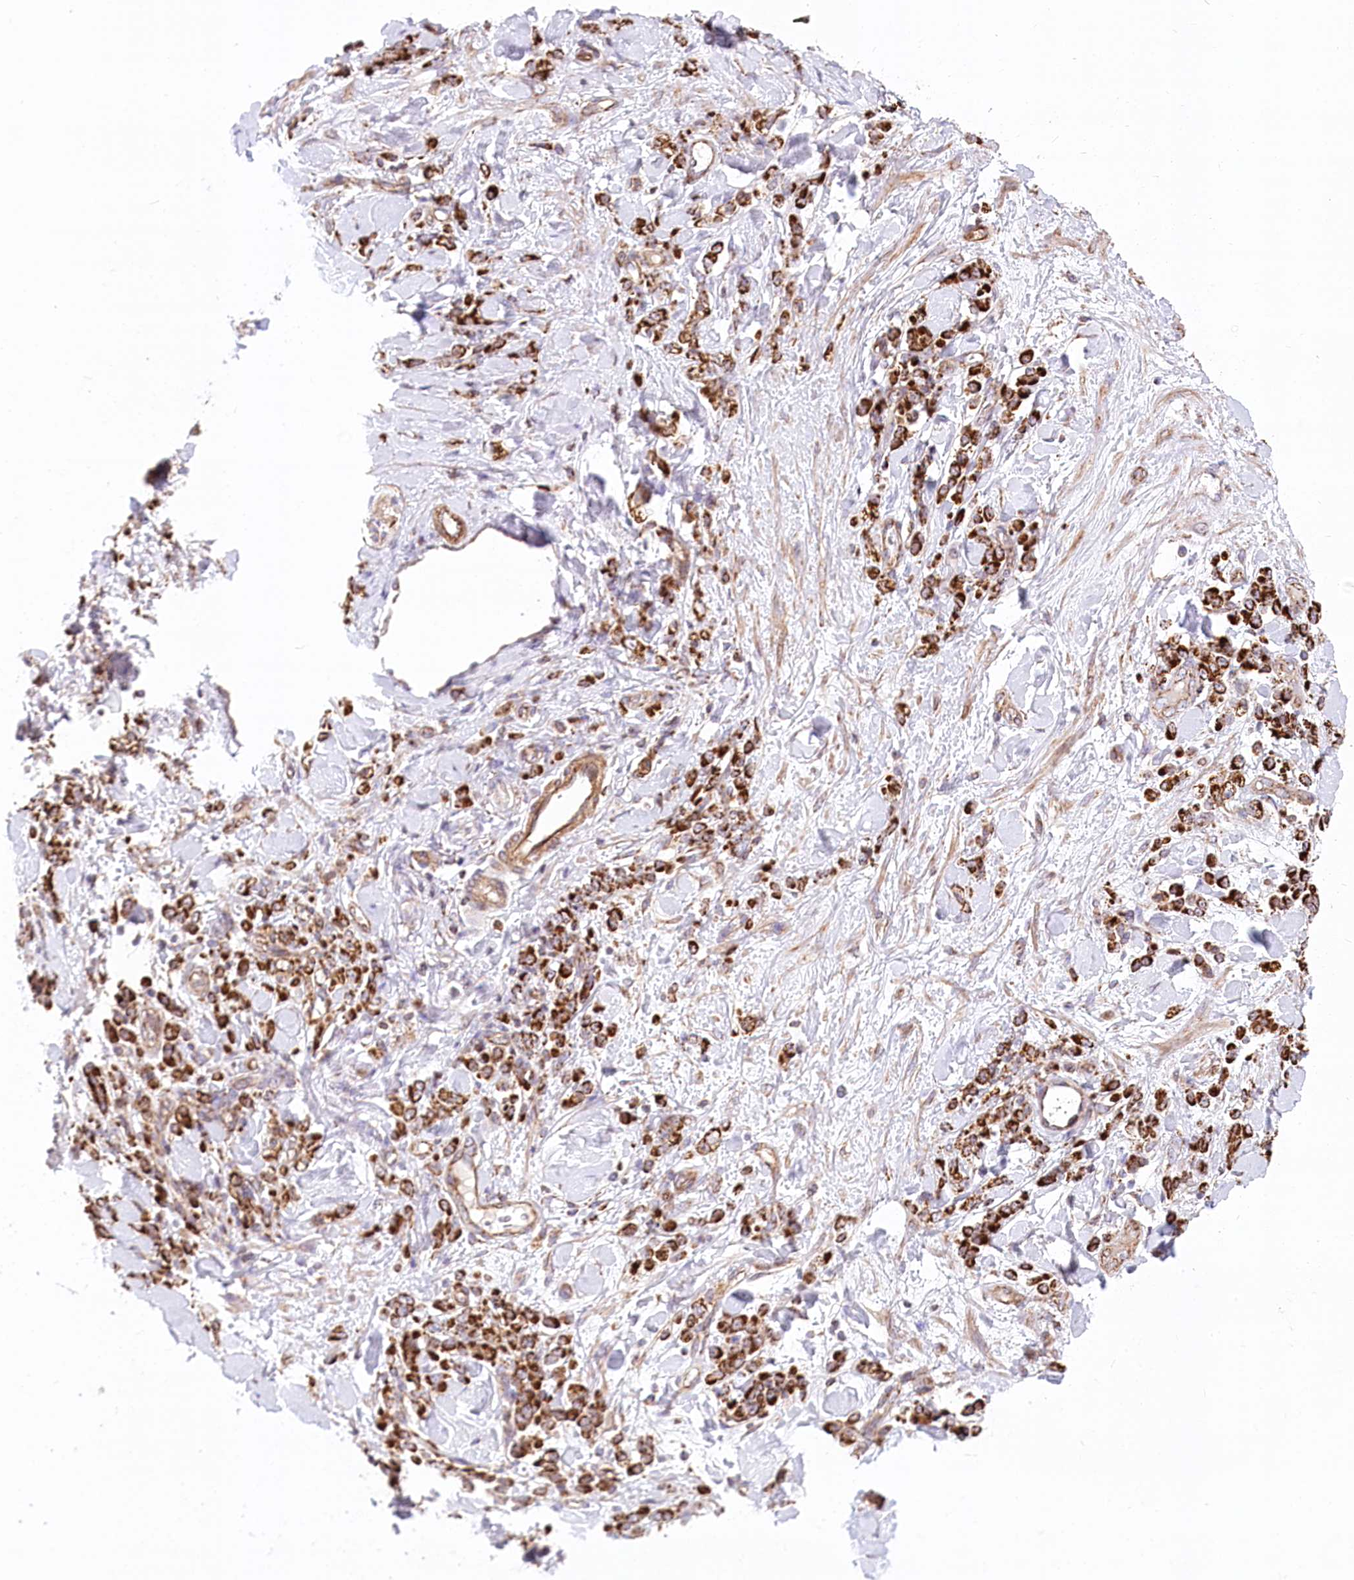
{"staining": {"intensity": "strong", "quantity": ">75%", "location": "cytoplasmic/membranous"}, "tissue": "stomach cancer", "cell_type": "Tumor cells", "image_type": "cancer", "snomed": [{"axis": "morphology", "description": "Normal tissue, NOS"}, {"axis": "morphology", "description": "Adenocarcinoma, NOS"}, {"axis": "topography", "description": "Stomach"}], "caption": "High-magnification brightfield microscopy of stomach cancer stained with DAB (3,3'-diaminobenzidine) (brown) and counterstained with hematoxylin (blue). tumor cells exhibit strong cytoplasmic/membranous expression is seen in approximately>75% of cells. The staining was performed using DAB (3,3'-diaminobenzidine), with brown indicating positive protein expression. Nuclei are stained blue with hematoxylin.", "gene": "UMPS", "patient": {"sex": "male", "age": 82}}